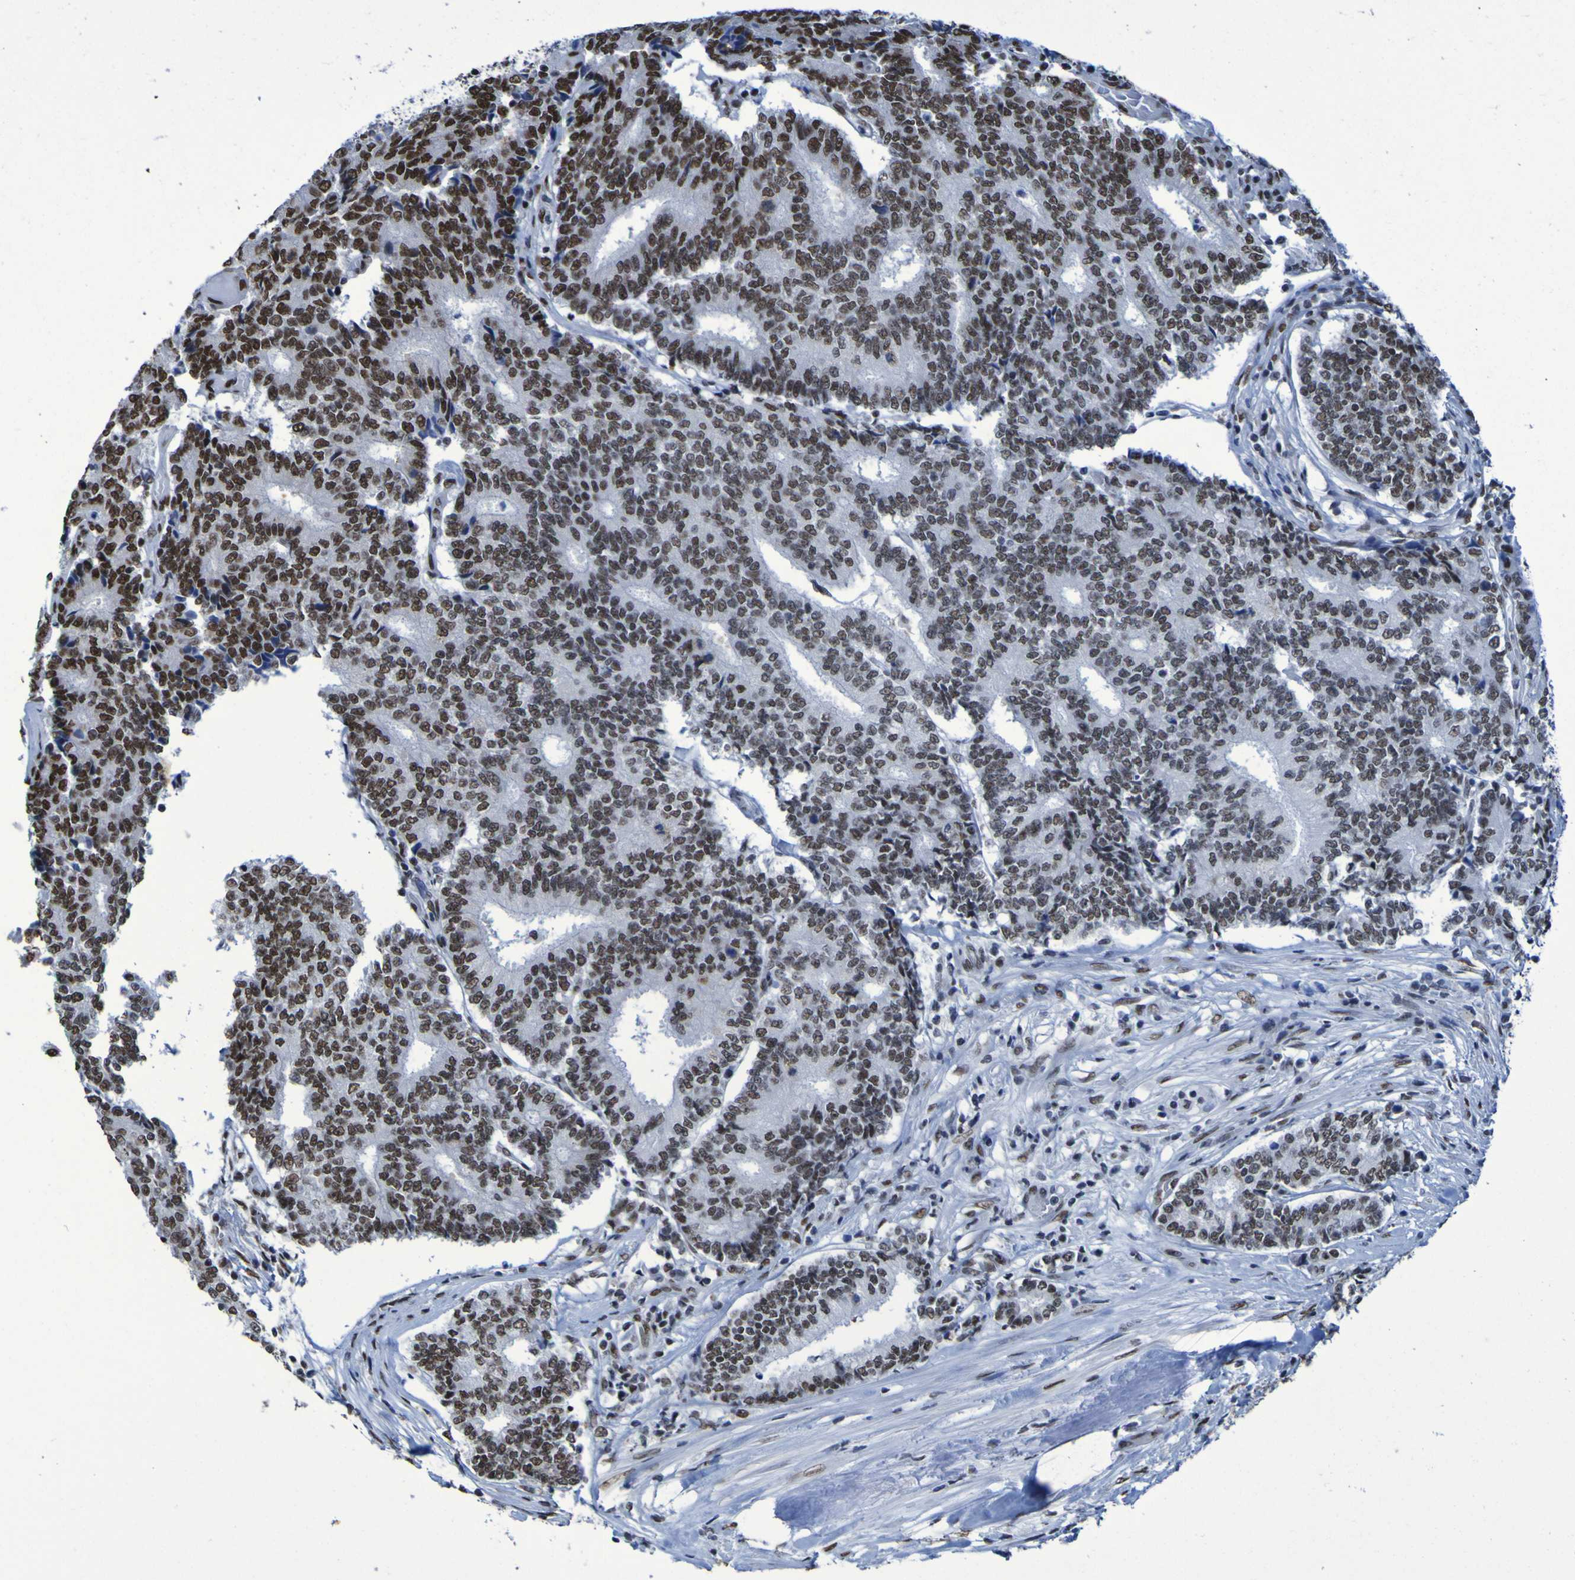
{"staining": {"intensity": "strong", "quantity": "25%-75%", "location": "nuclear"}, "tissue": "prostate cancer", "cell_type": "Tumor cells", "image_type": "cancer", "snomed": [{"axis": "morphology", "description": "Normal tissue, NOS"}, {"axis": "morphology", "description": "Adenocarcinoma, High grade"}, {"axis": "topography", "description": "Prostate"}, {"axis": "topography", "description": "Seminal veicle"}], "caption": "Tumor cells exhibit strong nuclear expression in approximately 25%-75% of cells in adenocarcinoma (high-grade) (prostate).", "gene": "HNRNPR", "patient": {"sex": "male", "age": 55}}